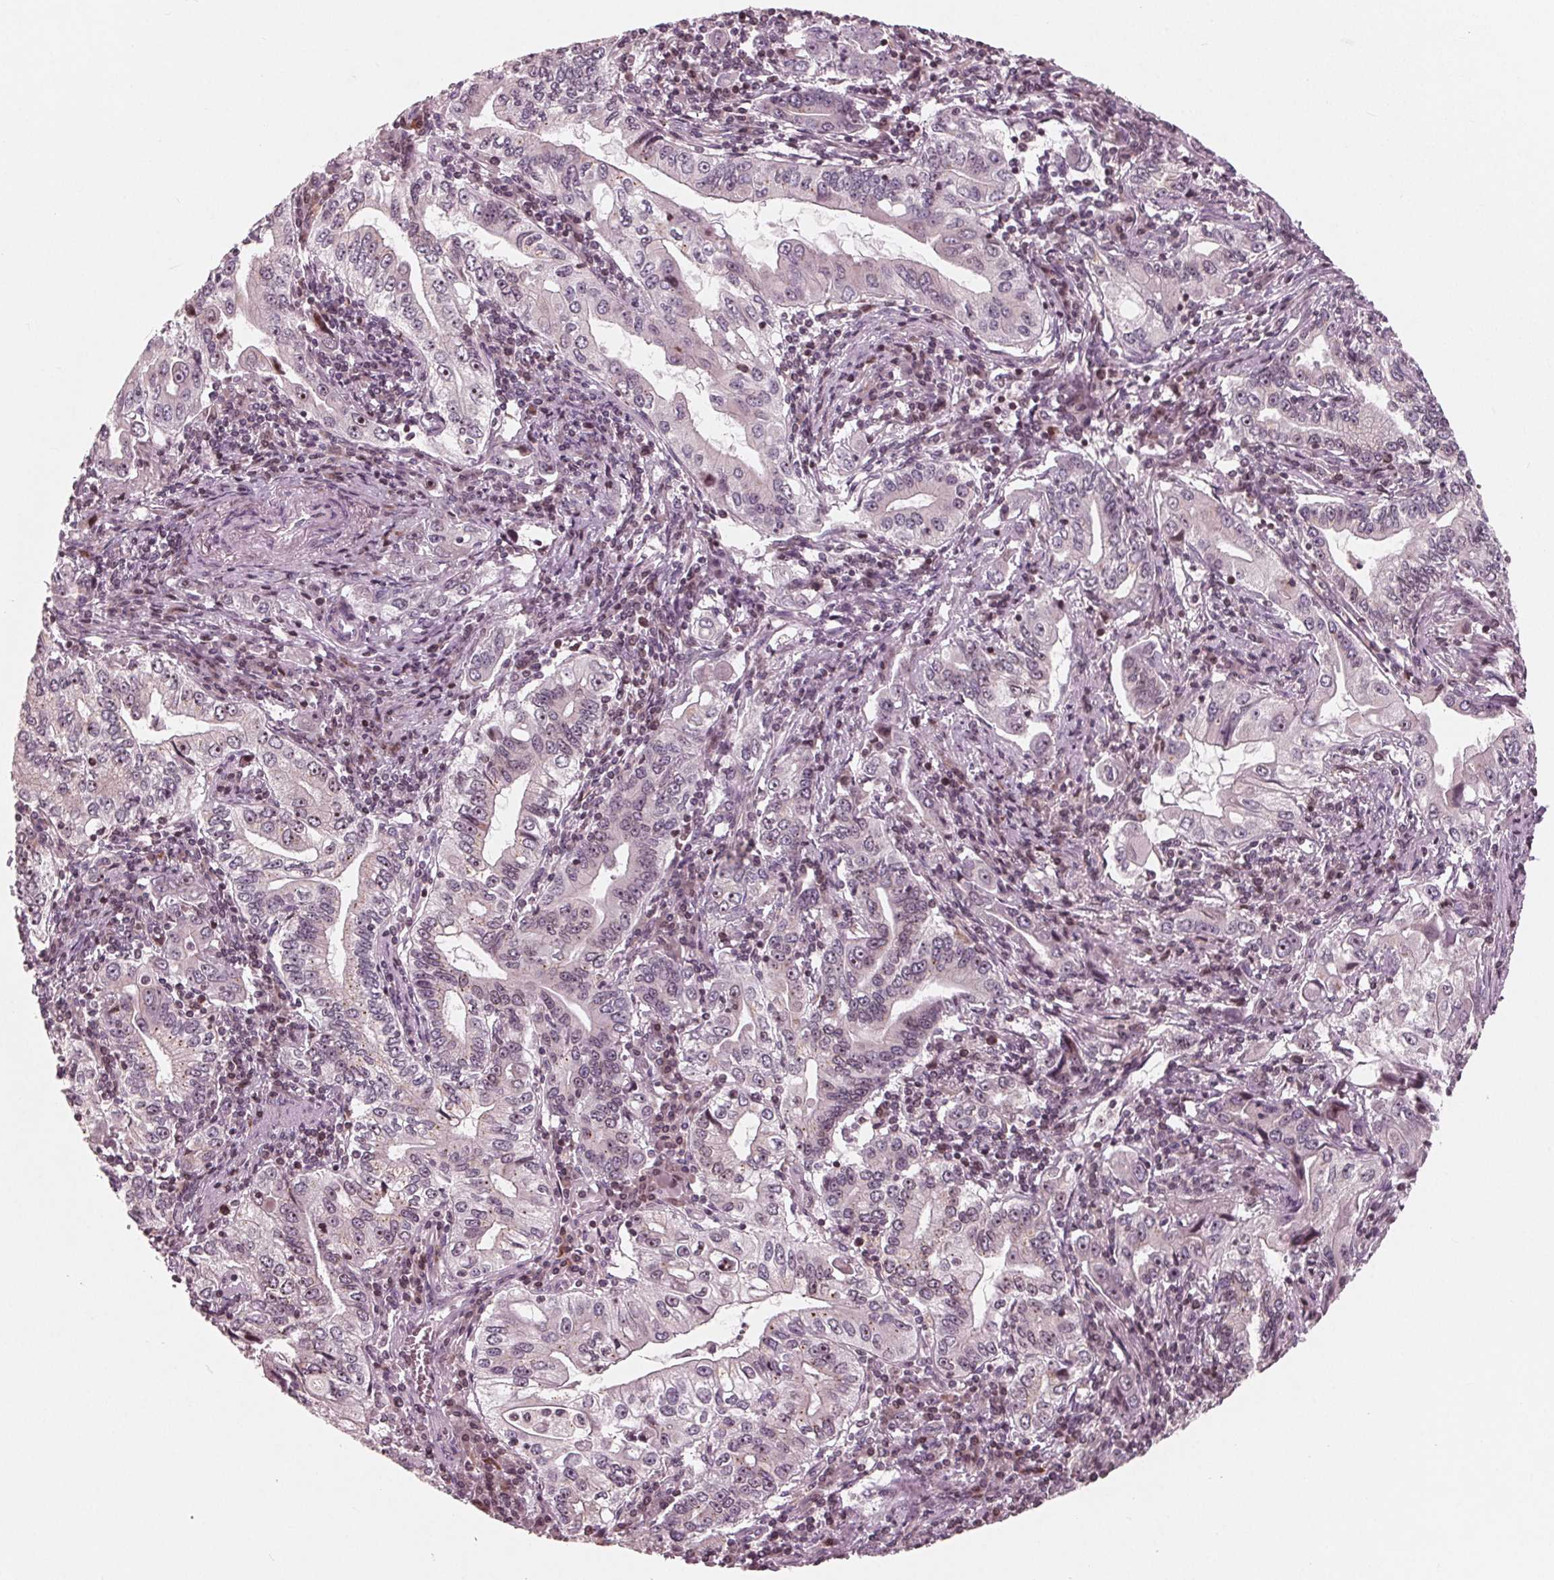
{"staining": {"intensity": "weak", "quantity": "<25%", "location": "cytoplasmic/membranous,nuclear"}, "tissue": "stomach cancer", "cell_type": "Tumor cells", "image_type": "cancer", "snomed": [{"axis": "morphology", "description": "Adenocarcinoma, NOS"}, {"axis": "topography", "description": "Stomach, lower"}], "caption": "A micrograph of human stomach cancer is negative for staining in tumor cells.", "gene": "NUP210", "patient": {"sex": "female", "age": 72}}